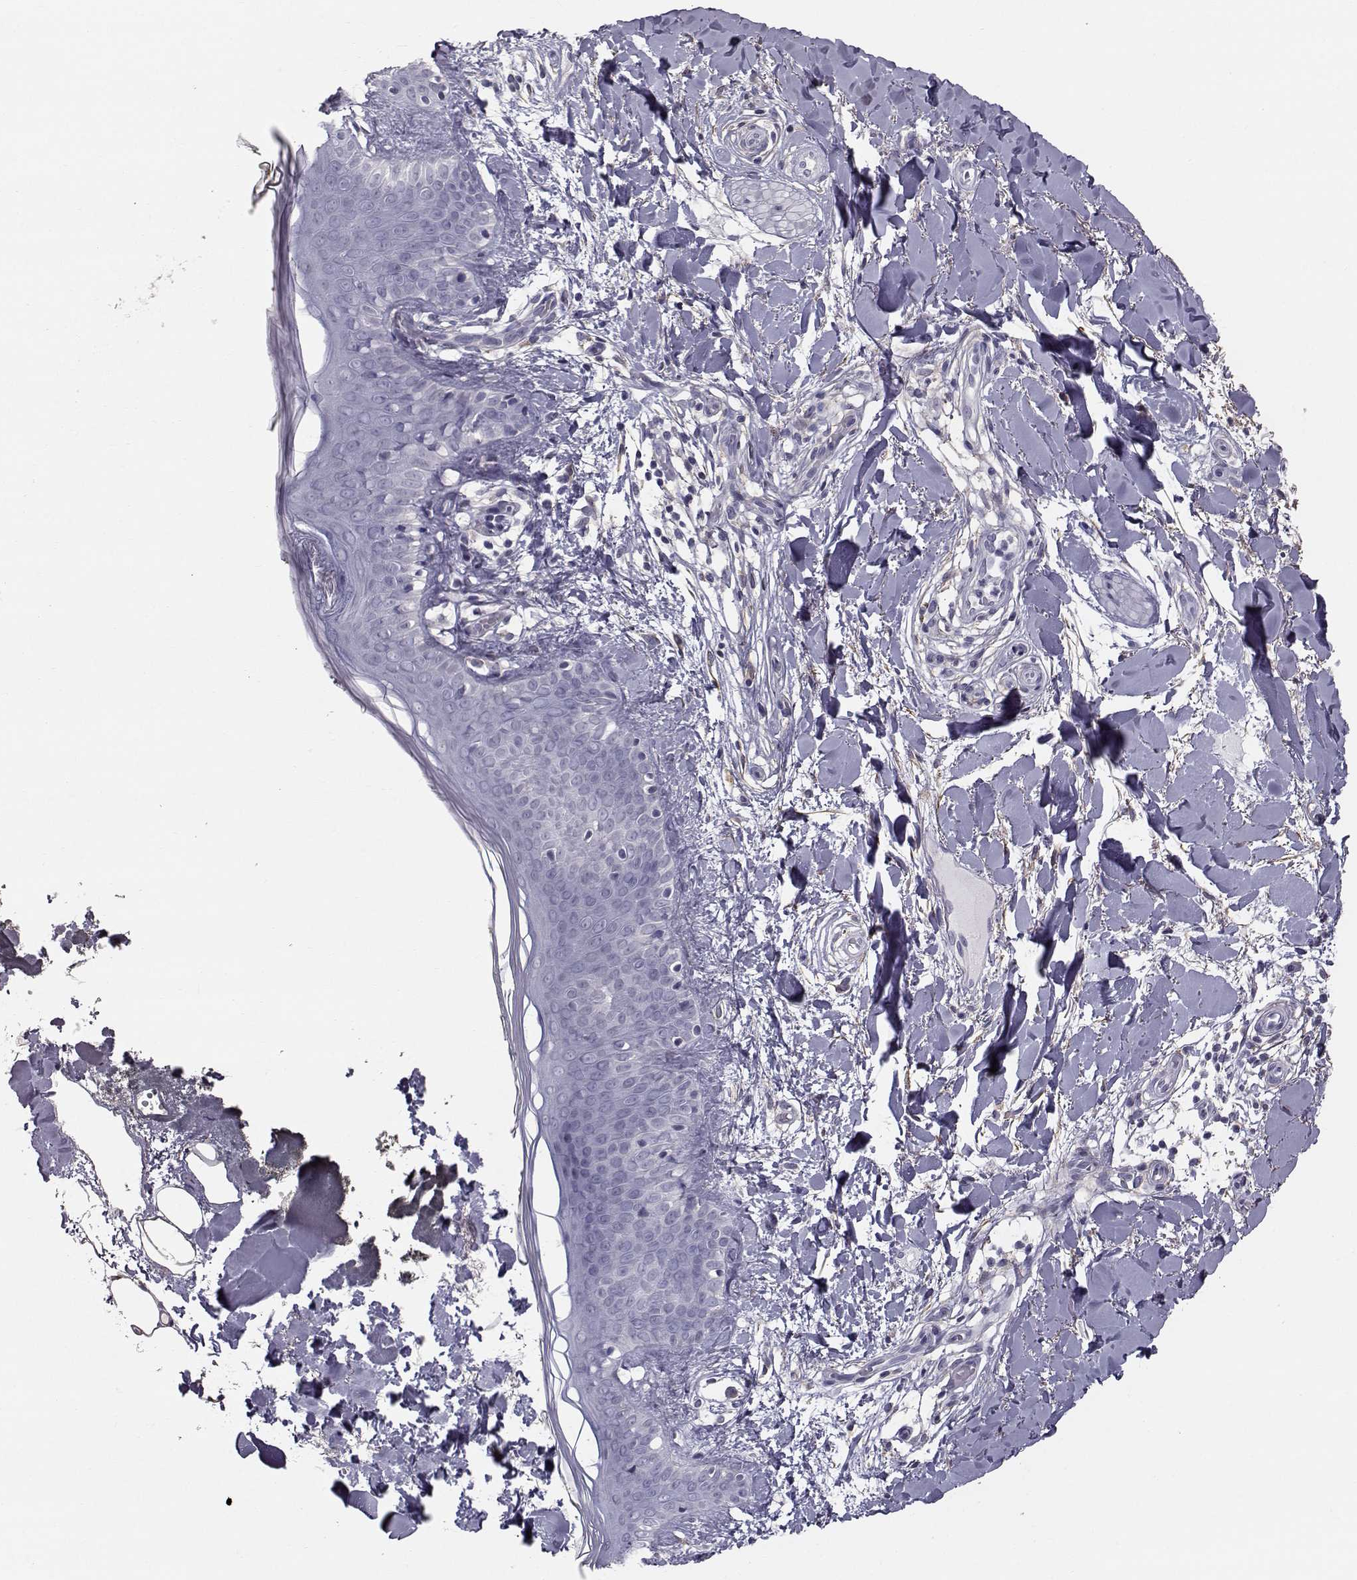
{"staining": {"intensity": "negative", "quantity": "none", "location": "none"}, "tissue": "skin", "cell_type": "Fibroblasts", "image_type": "normal", "snomed": [{"axis": "morphology", "description": "Normal tissue, NOS"}, {"axis": "topography", "description": "Skin"}], "caption": "Immunohistochemical staining of normal human skin exhibits no significant expression in fibroblasts.", "gene": "SPDYE4", "patient": {"sex": "female", "age": 34}}